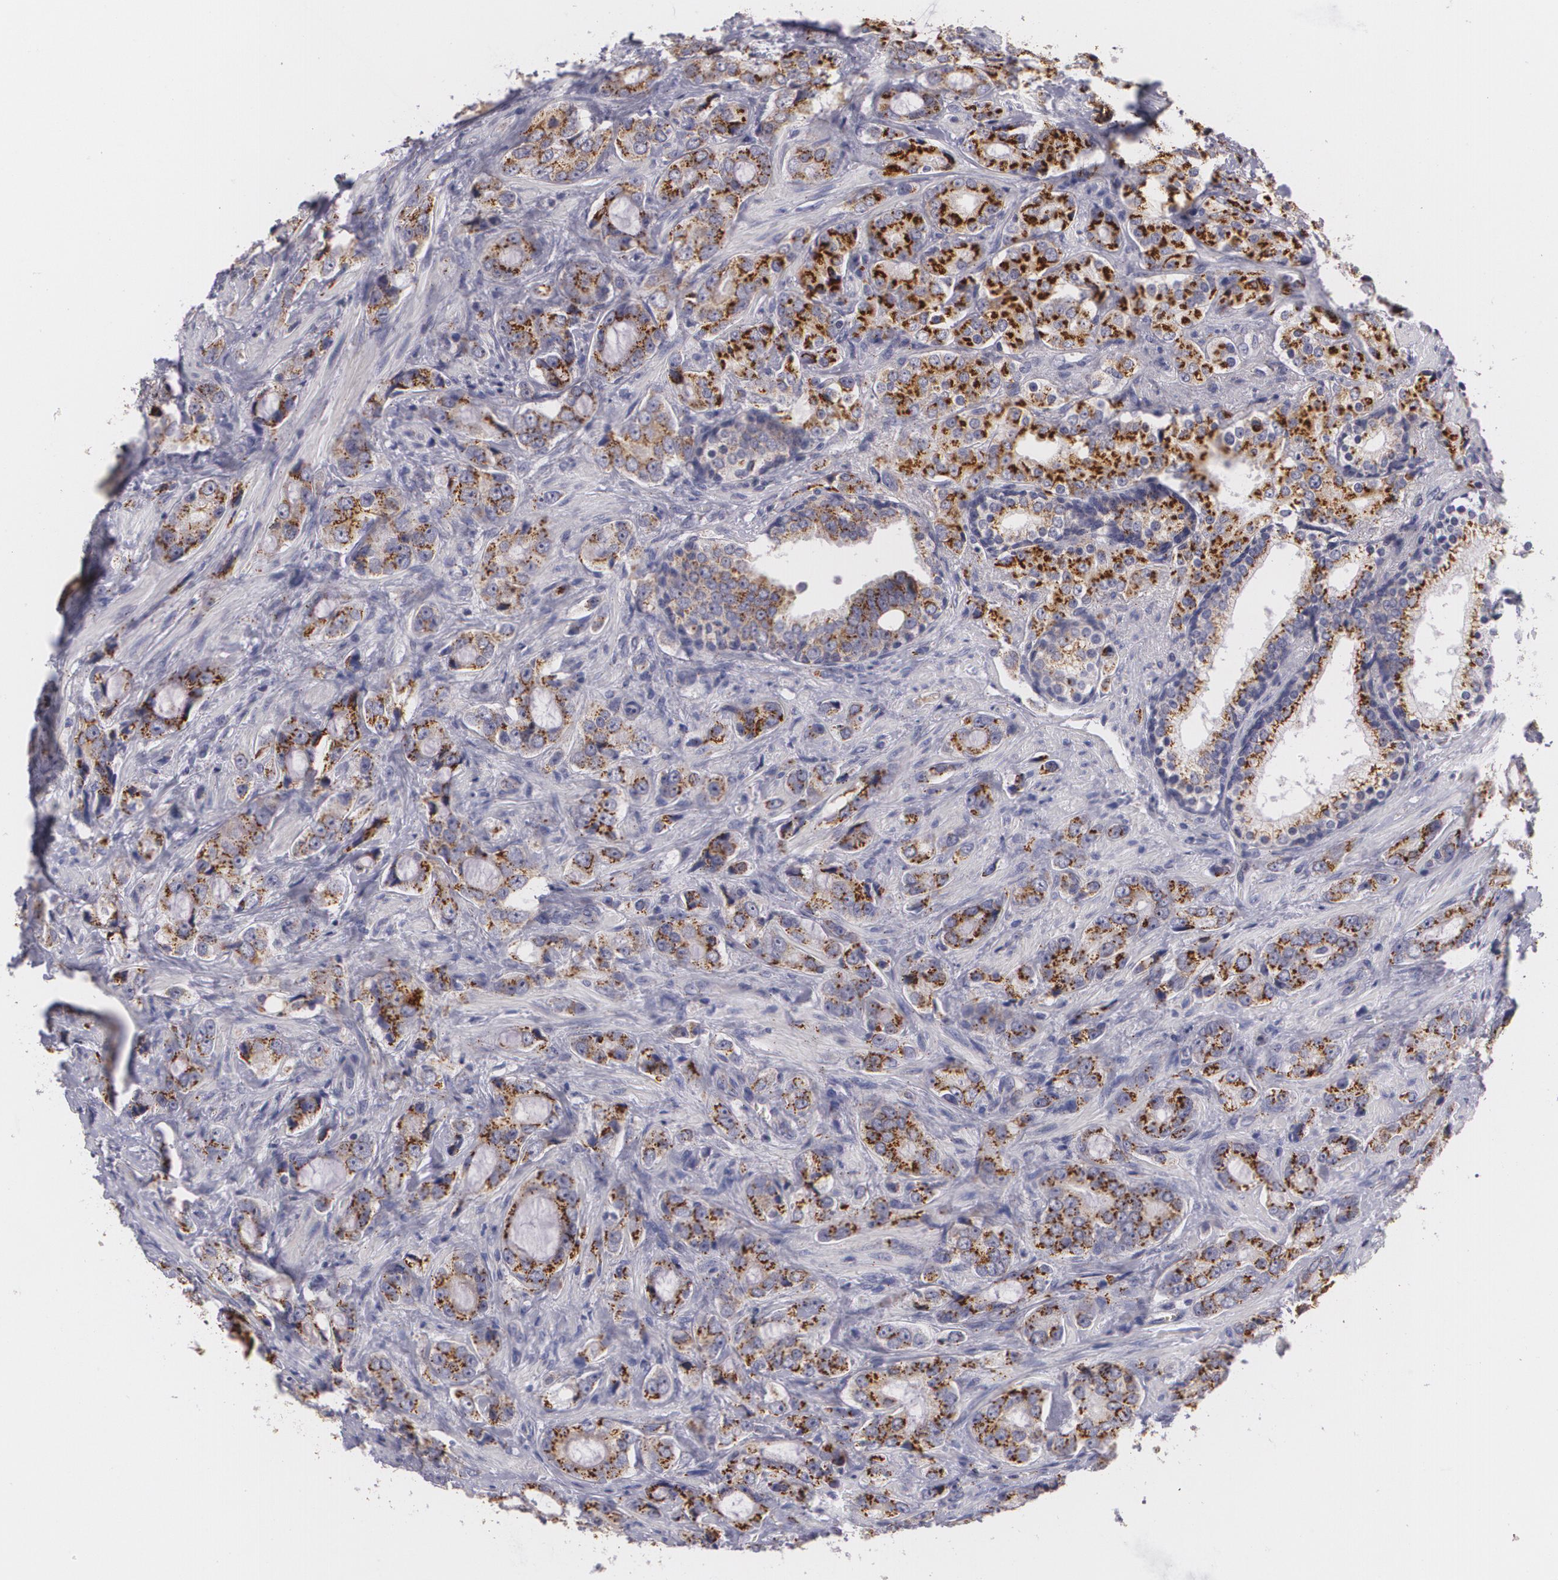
{"staining": {"intensity": "strong", "quantity": ">75%", "location": "cytoplasmic/membranous"}, "tissue": "prostate cancer", "cell_type": "Tumor cells", "image_type": "cancer", "snomed": [{"axis": "morphology", "description": "Adenocarcinoma, Medium grade"}, {"axis": "topography", "description": "Prostate"}], "caption": "Adenocarcinoma (medium-grade) (prostate) was stained to show a protein in brown. There is high levels of strong cytoplasmic/membranous staining in about >75% of tumor cells. (DAB IHC, brown staining for protein, blue staining for nuclei).", "gene": "CILK1", "patient": {"sex": "male", "age": 70}}